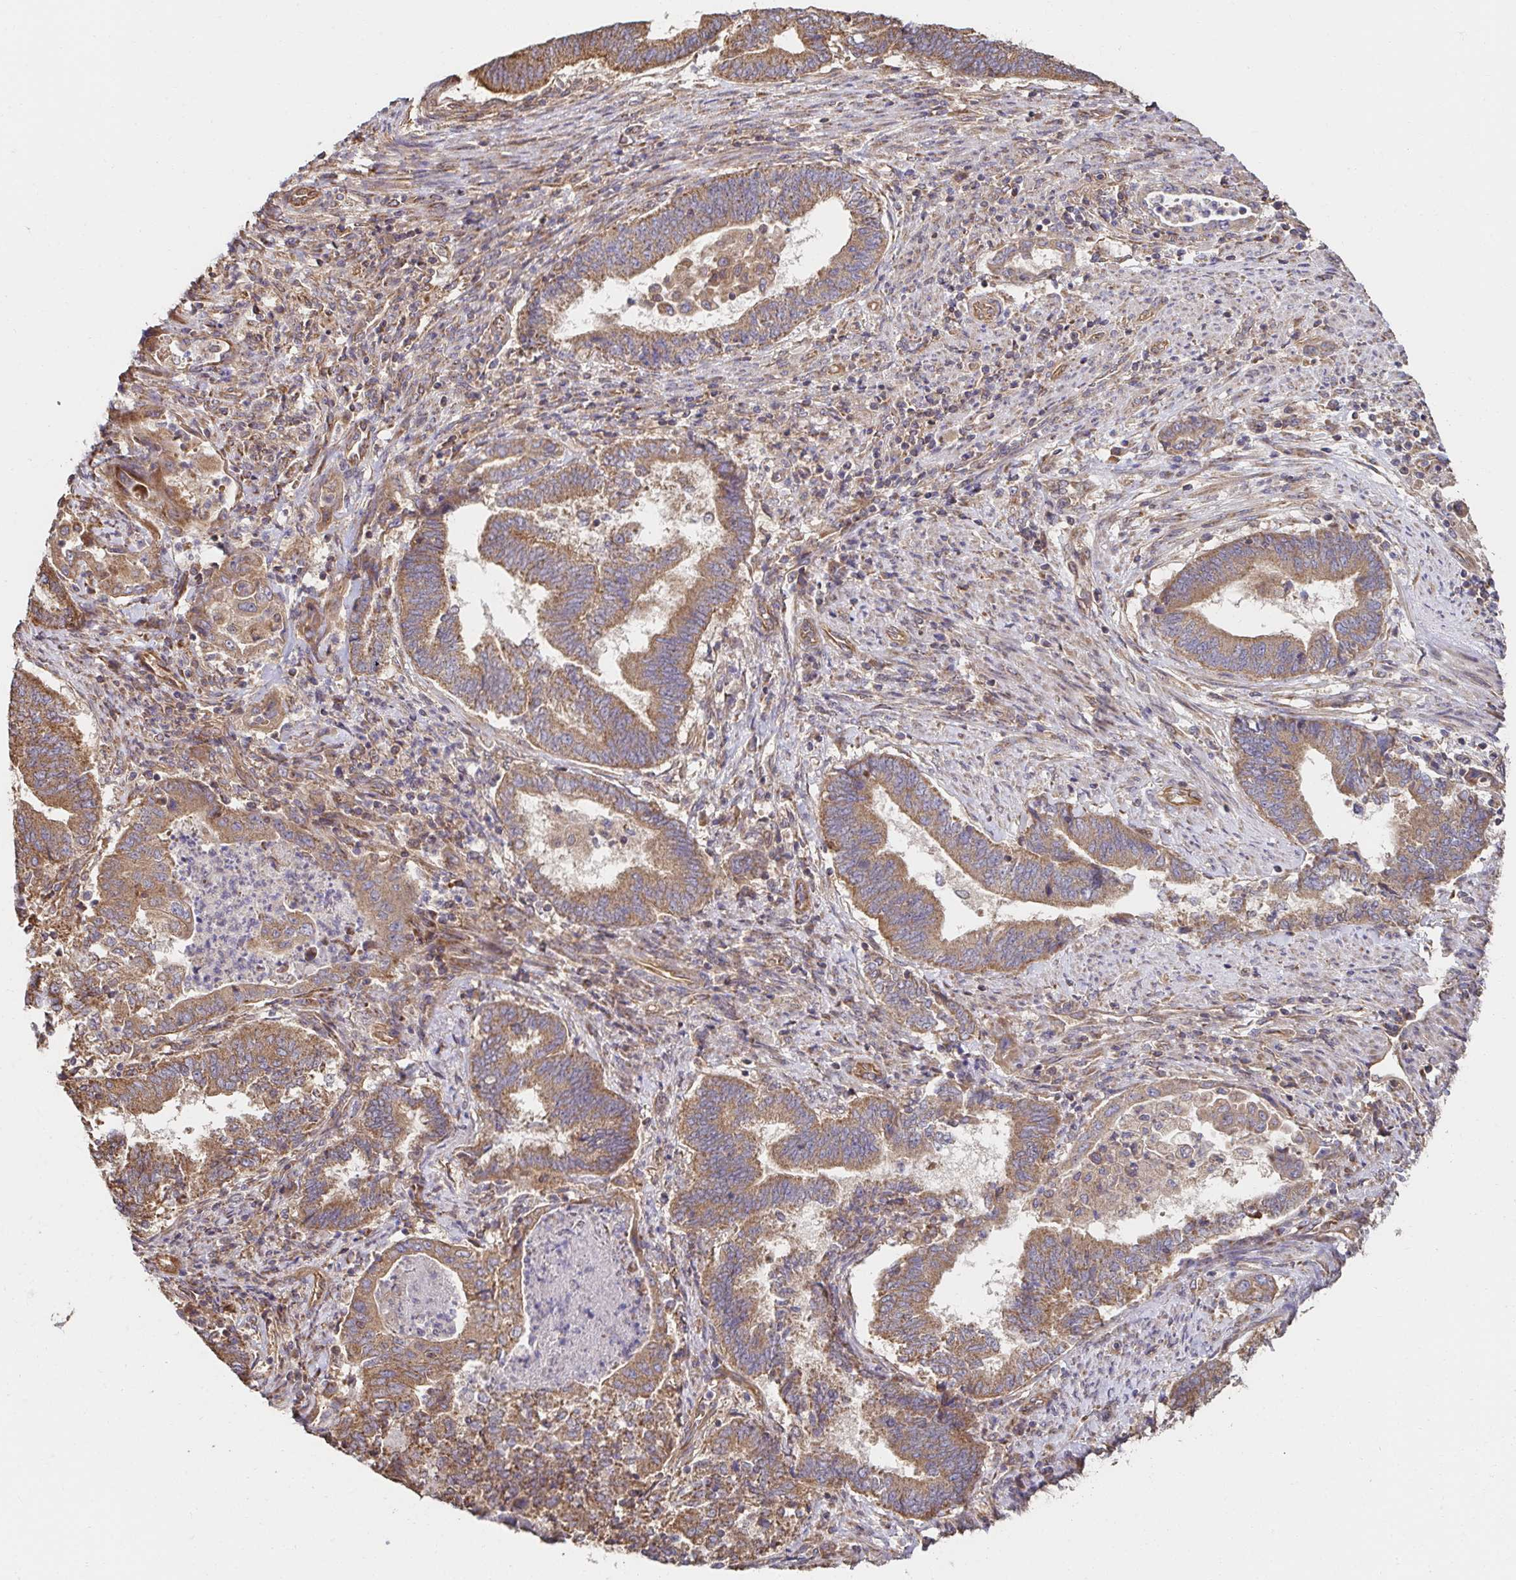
{"staining": {"intensity": "moderate", "quantity": ">75%", "location": "cytoplasmic/membranous"}, "tissue": "endometrial cancer", "cell_type": "Tumor cells", "image_type": "cancer", "snomed": [{"axis": "morphology", "description": "Adenocarcinoma, NOS"}, {"axis": "topography", "description": "Endometrium"}], "caption": "About >75% of tumor cells in human endometrial cancer reveal moderate cytoplasmic/membranous protein expression as visualized by brown immunohistochemical staining.", "gene": "APBB1", "patient": {"sex": "female", "age": 65}}